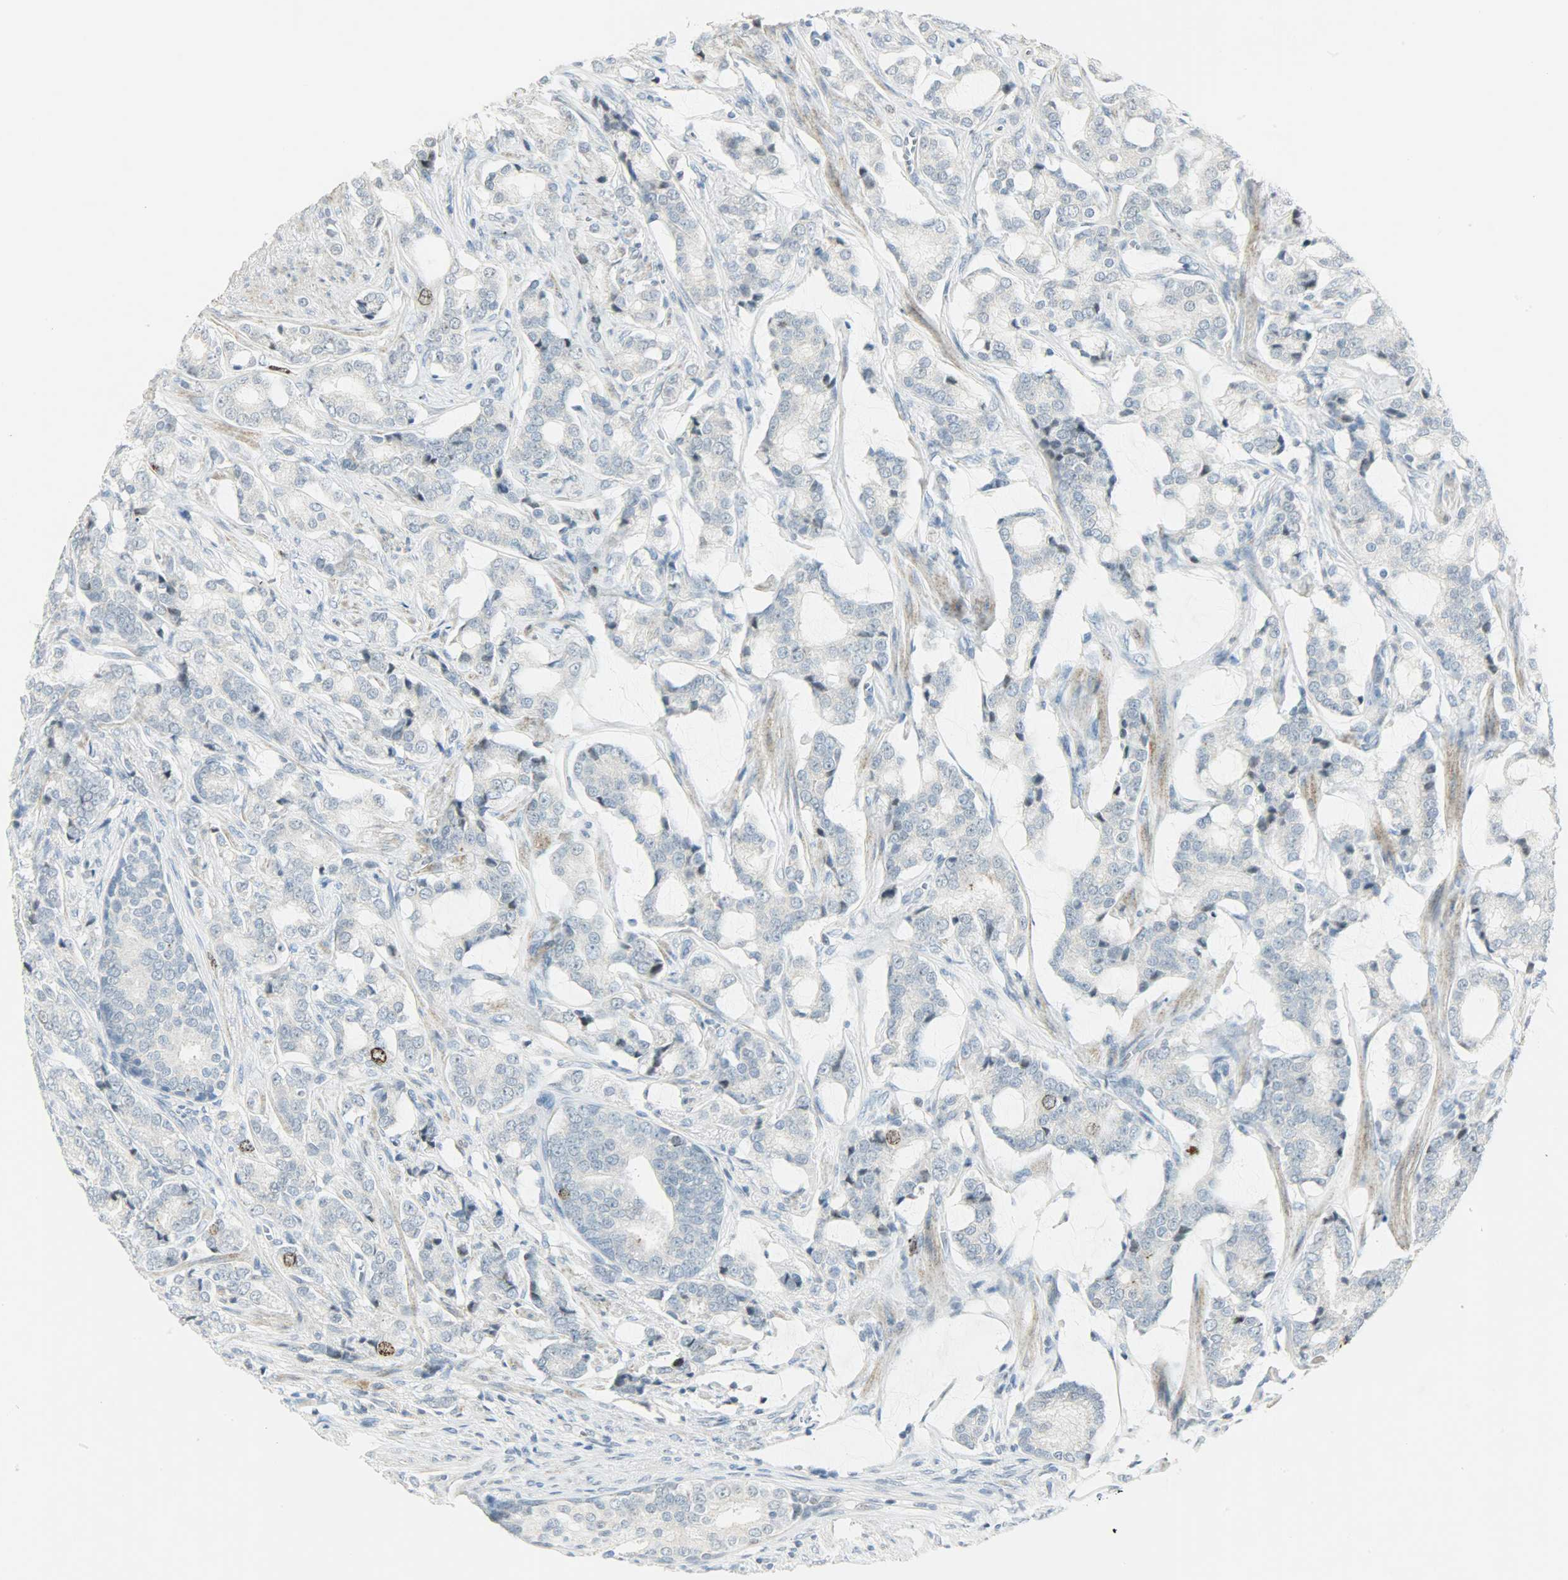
{"staining": {"intensity": "moderate", "quantity": "<25%", "location": "nuclear"}, "tissue": "prostate cancer", "cell_type": "Tumor cells", "image_type": "cancer", "snomed": [{"axis": "morphology", "description": "Adenocarcinoma, Low grade"}, {"axis": "topography", "description": "Prostate"}], "caption": "Approximately <25% of tumor cells in human prostate cancer demonstrate moderate nuclear protein expression as visualized by brown immunohistochemical staining.", "gene": "AURKB", "patient": {"sex": "male", "age": 58}}